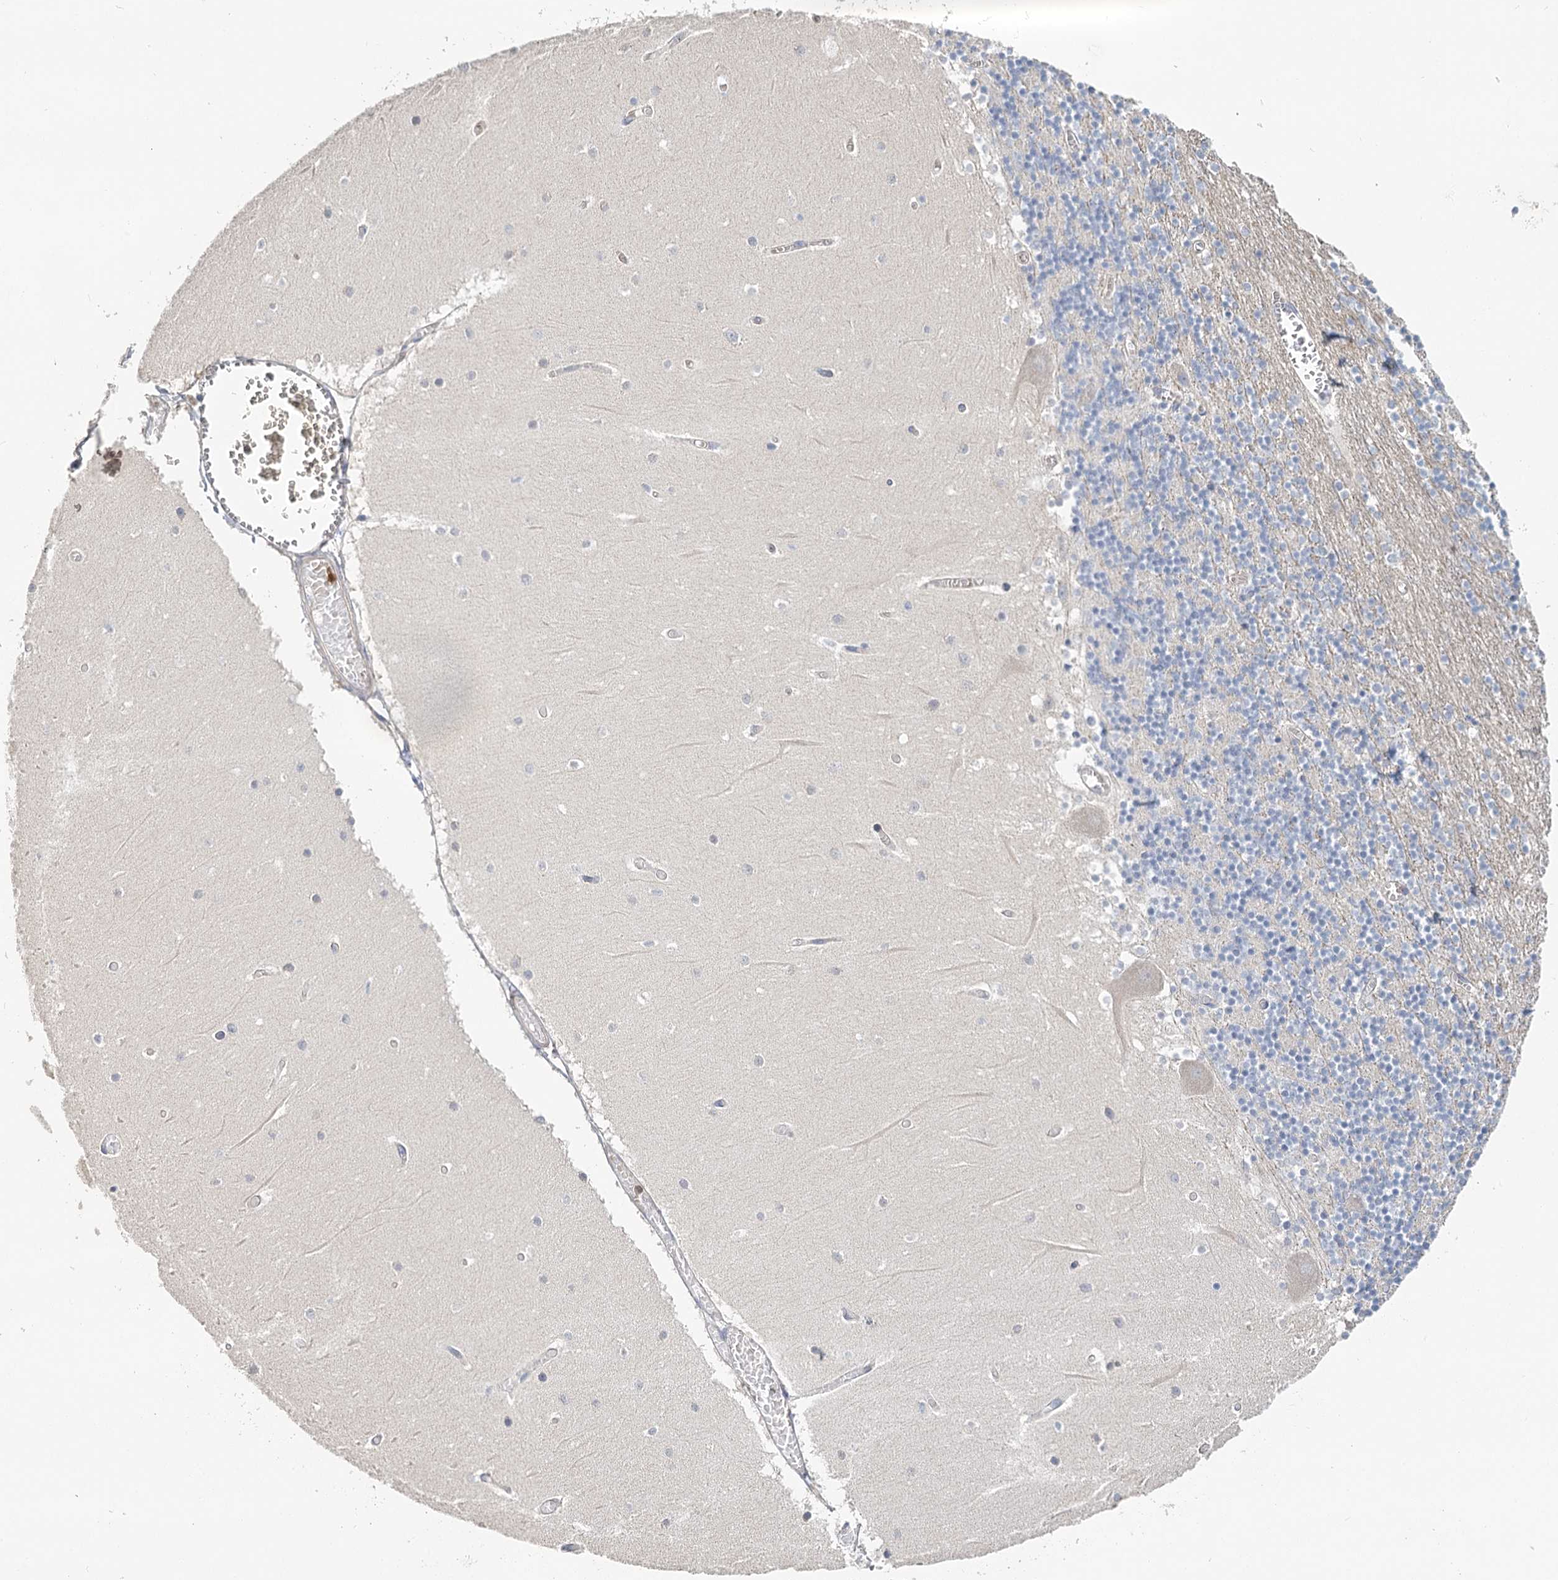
{"staining": {"intensity": "moderate", "quantity": "25%-75%", "location": "cytoplasmic/membranous"}, "tissue": "cerebellum", "cell_type": "Cells in granular layer", "image_type": "normal", "snomed": [{"axis": "morphology", "description": "Normal tissue, NOS"}, {"axis": "topography", "description": "Cerebellum"}], "caption": "Immunohistochemistry (IHC) (DAB (3,3'-diaminobenzidine)) staining of normal cerebellum reveals moderate cytoplasmic/membranous protein staining in approximately 25%-75% of cells in granular layer.", "gene": "EPB41L5", "patient": {"sex": "female", "age": 28}}